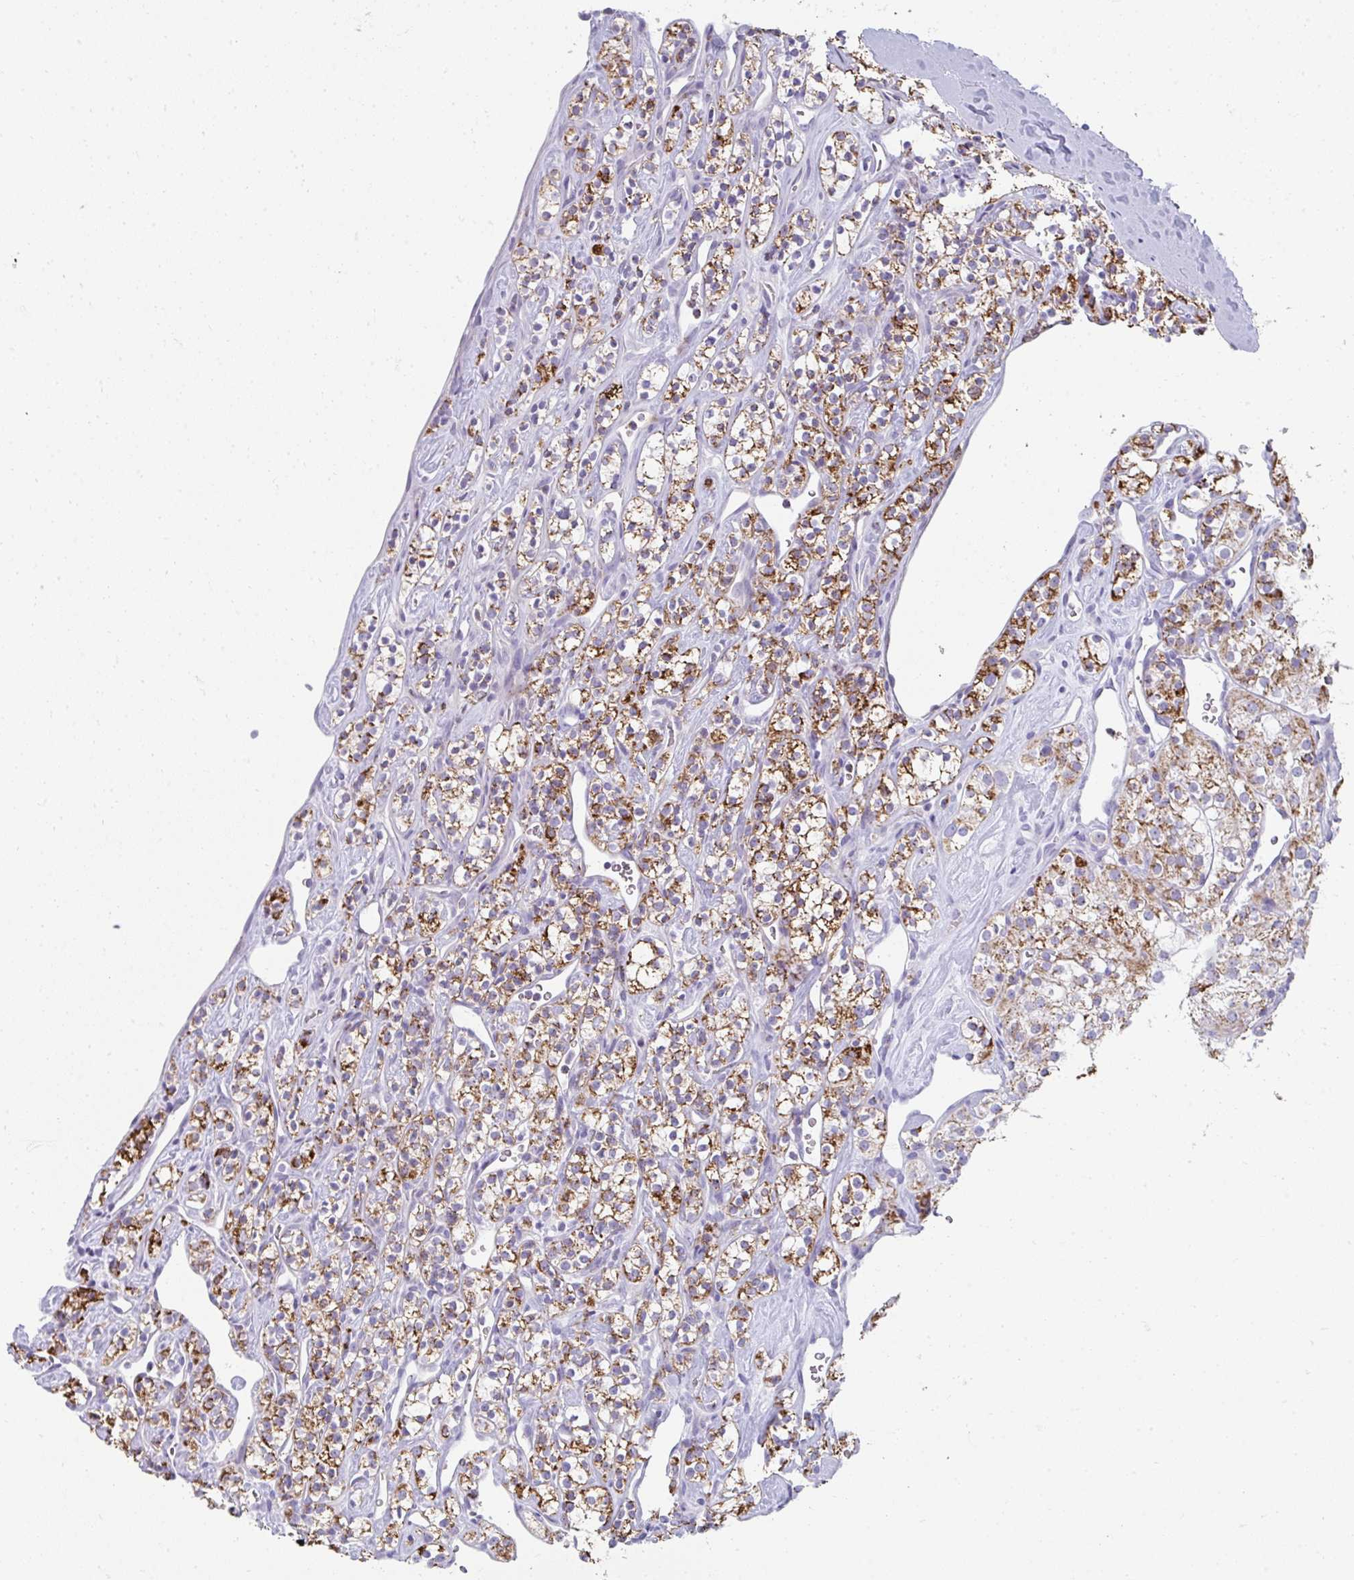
{"staining": {"intensity": "strong", "quantity": ">75%", "location": "cytoplasmic/membranous"}, "tissue": "renal cancer", "cell_type": "Tumor cells", "image_type": "cancer", "snomed": [{"axis": "morphology", "description": "Adenocarcinoma, NOS"}, {"axis": "topography", "description": "Kidney"}], "caption": "Protein staining shows strong cytoplasmic/membranous positivity in approximately >75% of tumor cells in renal adenocarcinoma.", "gene": "RLF", "patient": {"sex": "male", "age": 77}}